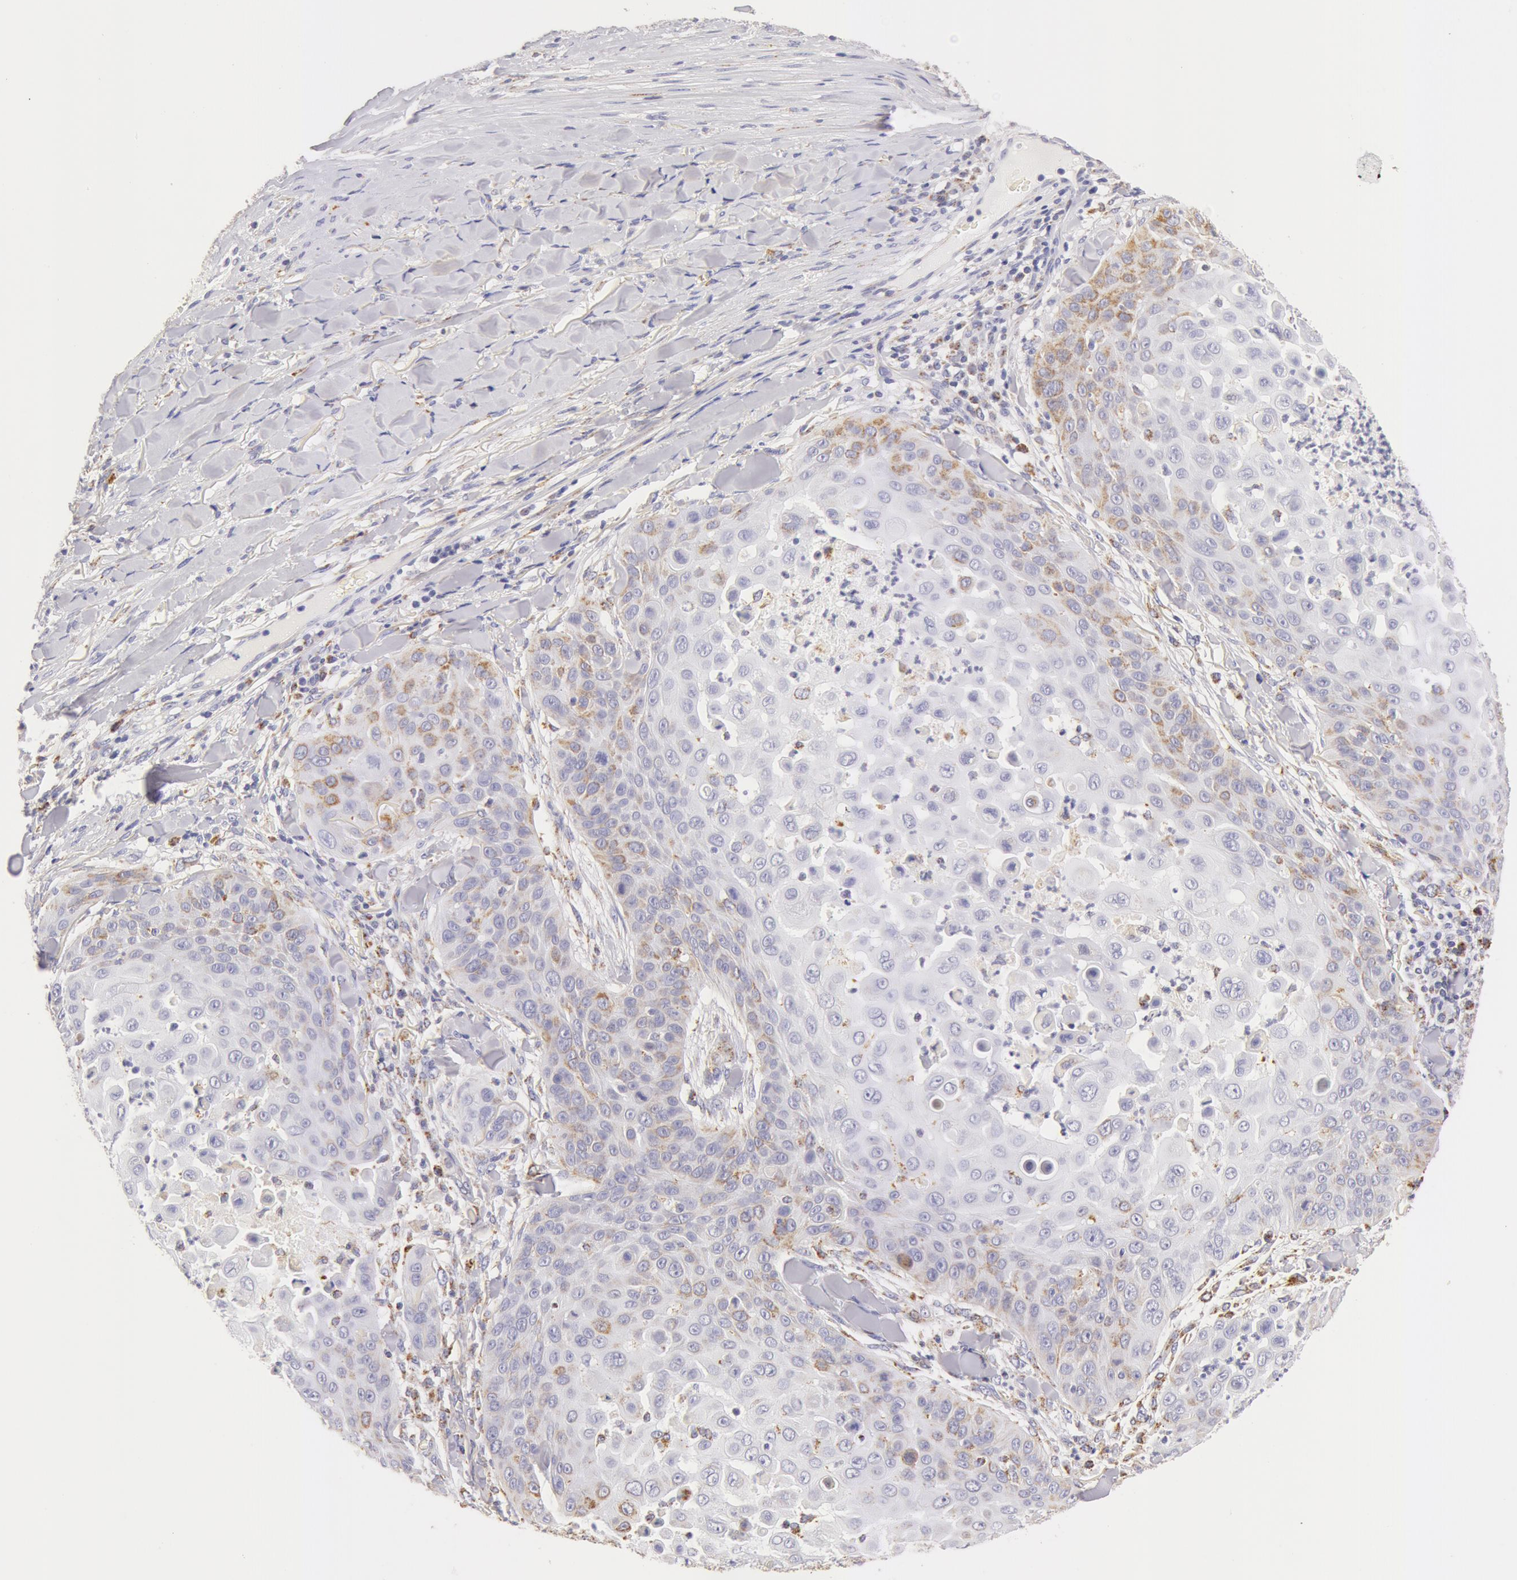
{"staining": {"intensity": "moderate", "quantity": "25%-75%", "location": "cytoplasmic/membranous"}, "tissue": "skin cancer", "cell_type": "Tumor cells", "image_type": "cancer", "snomed": [{"axis": "morphology", "description": "Squamous cell carcinoma, NOS"}, {"axis": "topography", "description": "Skin"}], "caption": "Human skin squamous cell carcinoma stained for a protein (brown) displays moderate cytoplasmic/membranous positive expression in about 25%-75% of tumor cells.", "gene": "ATP5F1B", "patient": {"sex": "male", "age": 82}}